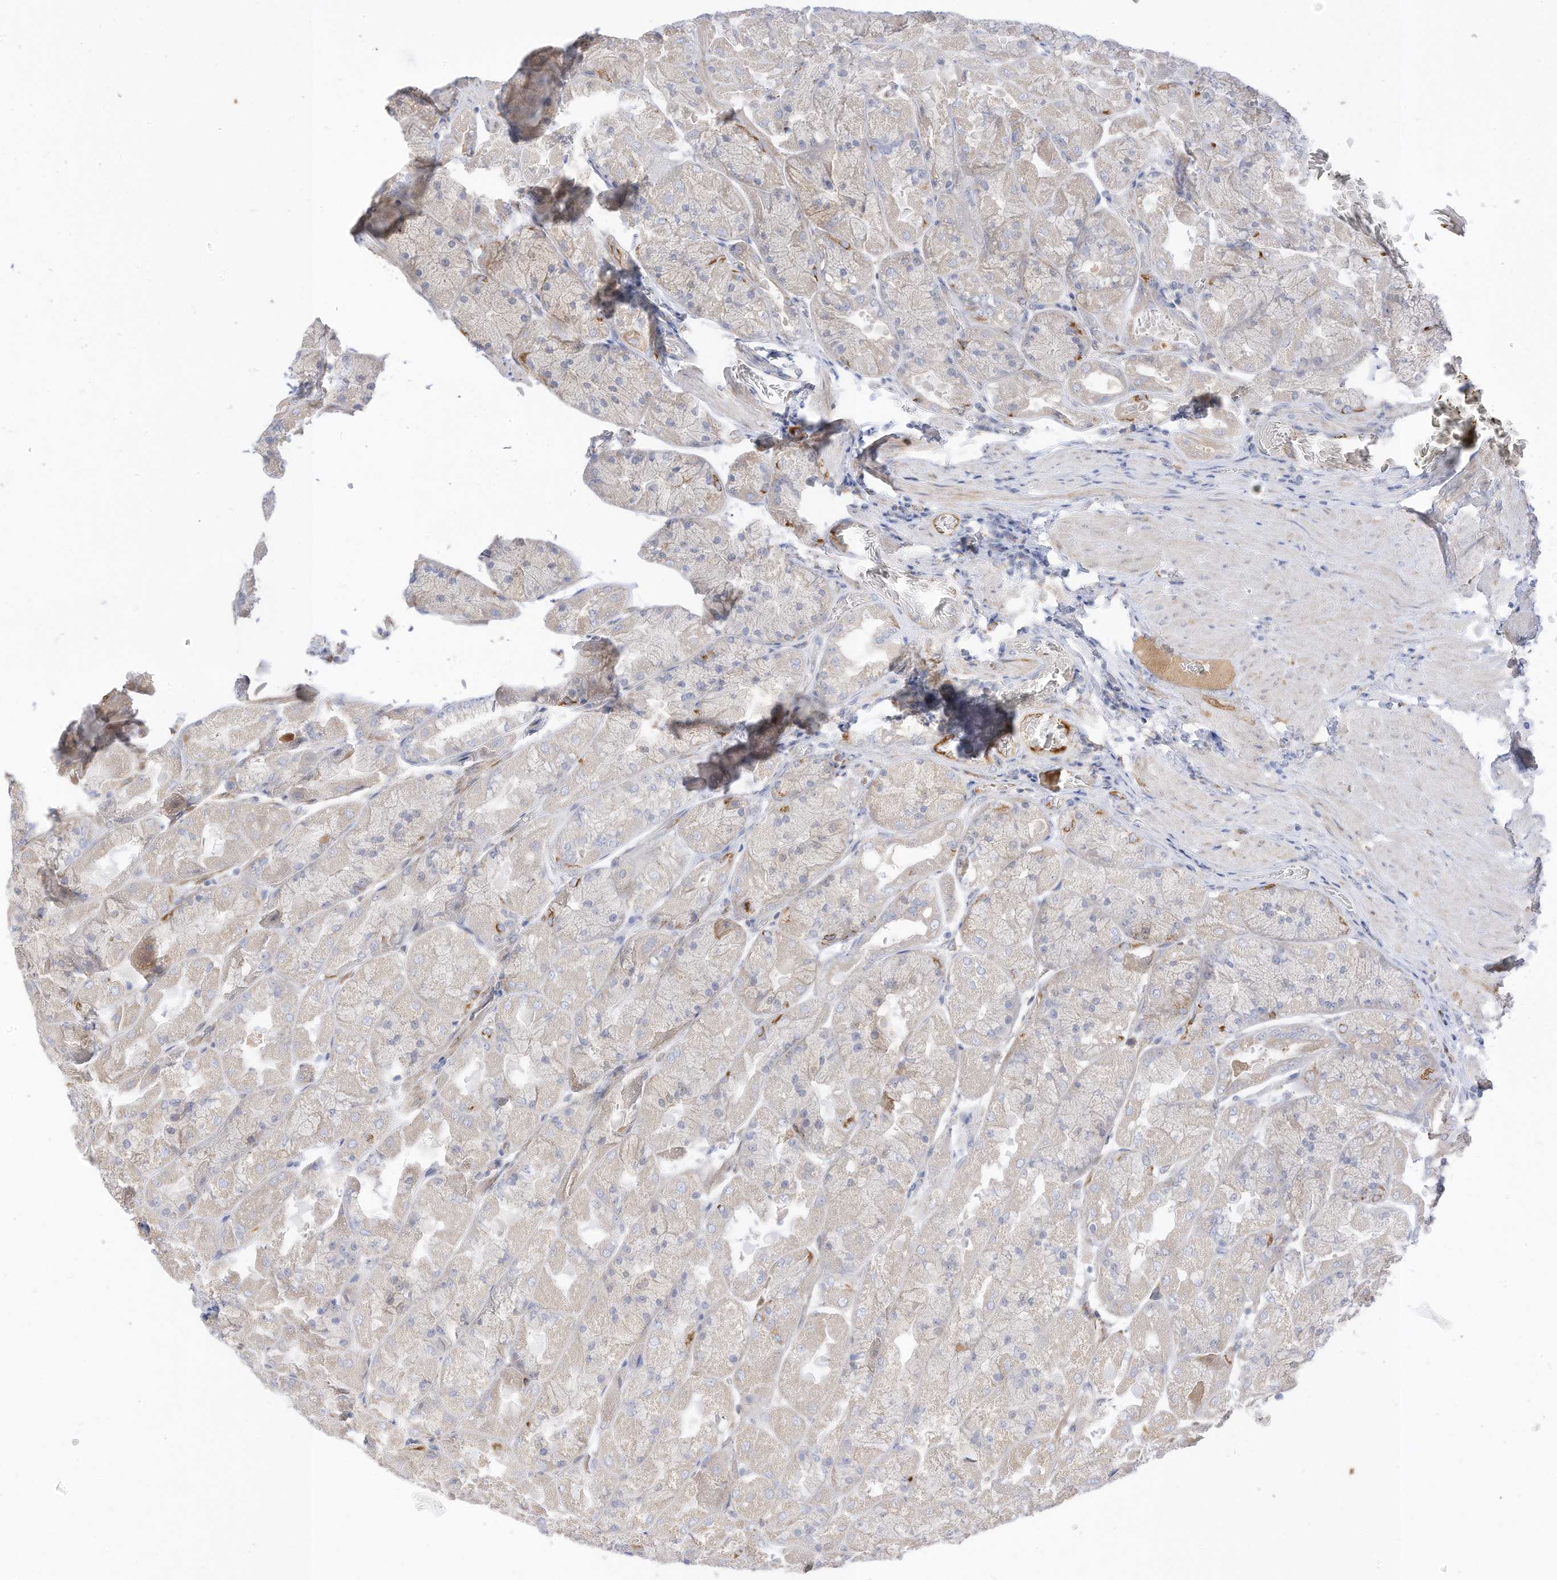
{"staining": {"intensity": "weak", "quantity": "25%-75%", "location": "cytoplasmic/membranous"}, "tissue": "stomach", "cell_type": "Glandular cells", "image_type": "normal", "snomed": [{"axis": "morphology", "description": "Normal tissue, NOS"}, {"axis": "topography", "description": "Stomach"}], "caption": "Immunohistochemistry (IHC) (DAB (3,3'-diaminobenzidine)) staining of benign human stomach shows weak cytoplasmic/membranous protein staining in about 25%-75% of glandular cells.", "gene": "RASA2", "patient": {"sex": "female", "age": 61}}